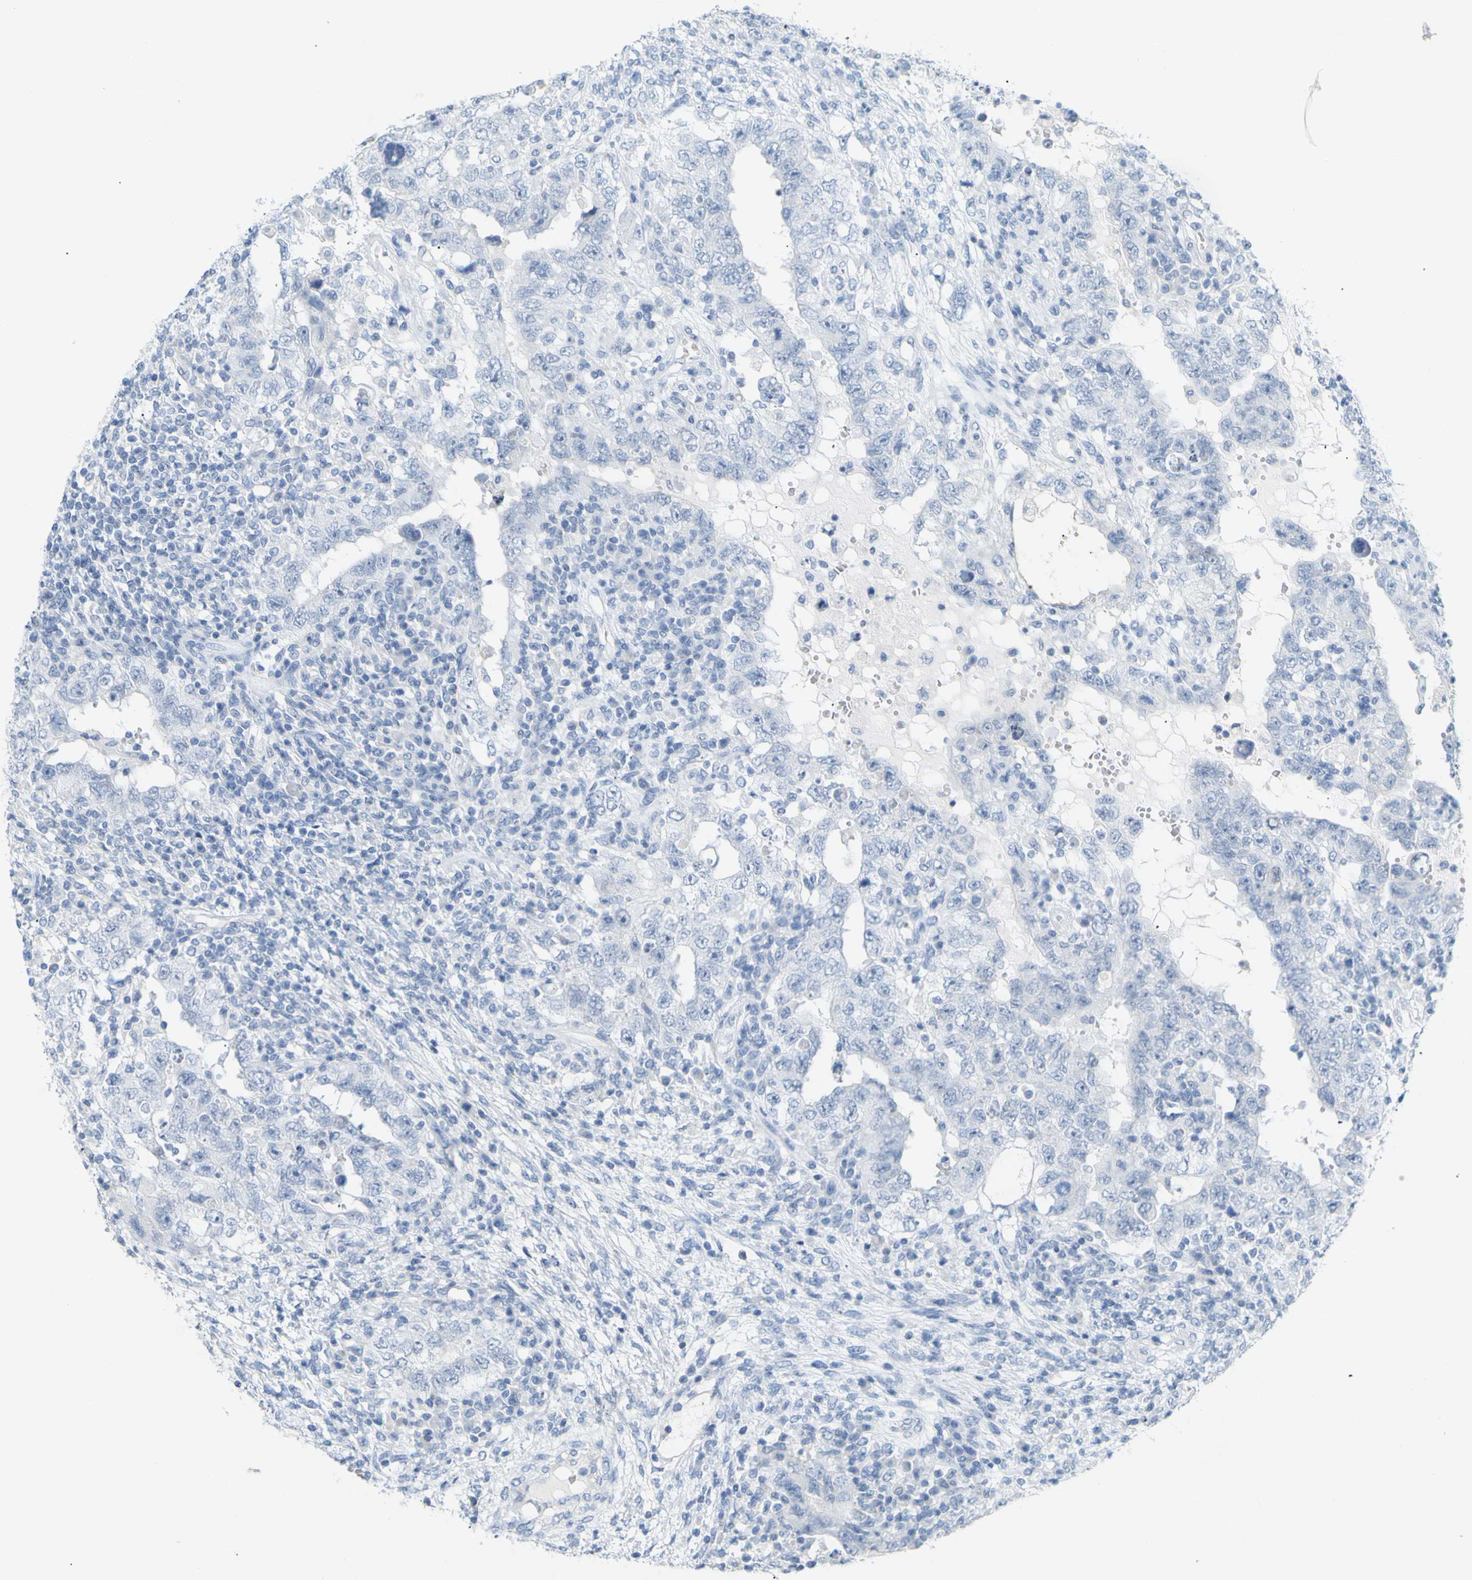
{"staining": {"intensity": "negative", "quantity": "none", "location": "none"}, "tissue": "testis cancer", "cell_type": "Tumor cells", "image_type": "cancer", "snomed": [{"axis": "morphology", "description": "Carcinoma, Embryonal, NOS"}, {"axis": "topography", "description": "Testis"}], "caption": "High power microscopy histopathology image of an IHC image of testis cancer, revealing no significant expression in tumor cells.", "gene": "OPN1SW", "patient": {"sex": "male", "age": 26}}